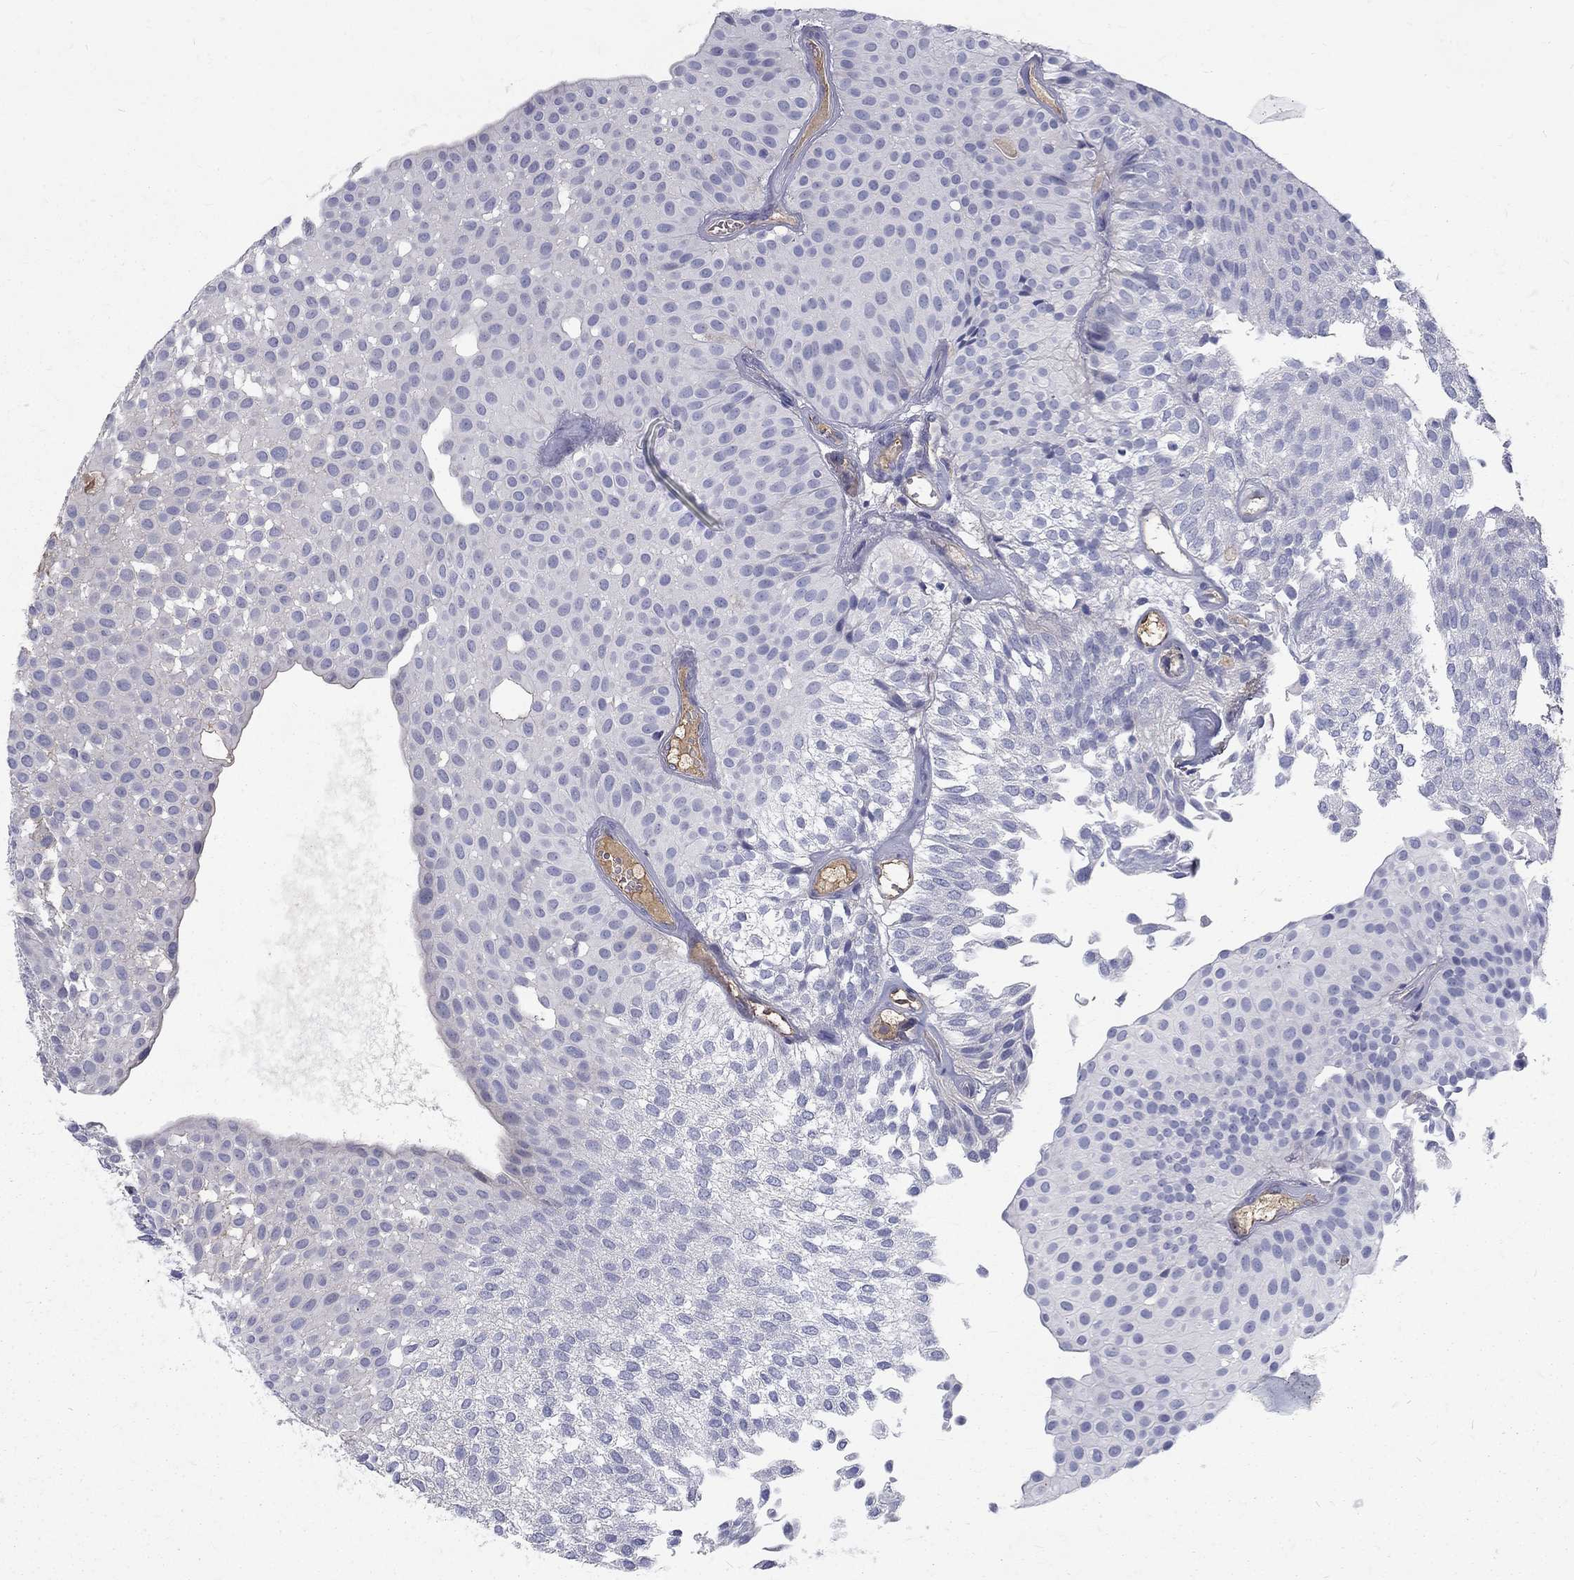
{"staining": {"intensity": "negative", "quantity": "none", "location": "none"}, "tissue": "urothelial cancer", "cell_type": "Tumor cells", "image_type": "cancer", "snomed": [{"axis": "morphology", "description": "Urothelial carcinoma, Low grade"}, {"axis": "topography", "description": "Urinary bladder"}], "caption": "Immunohistochemistry (IHC) image of low-grade urothelial carcinoma stained for a protein (brown), which demonstrates no positivity in tumor cells.", "gene": "EPDR1", "patient": {"sex": "male", "age": 64}}